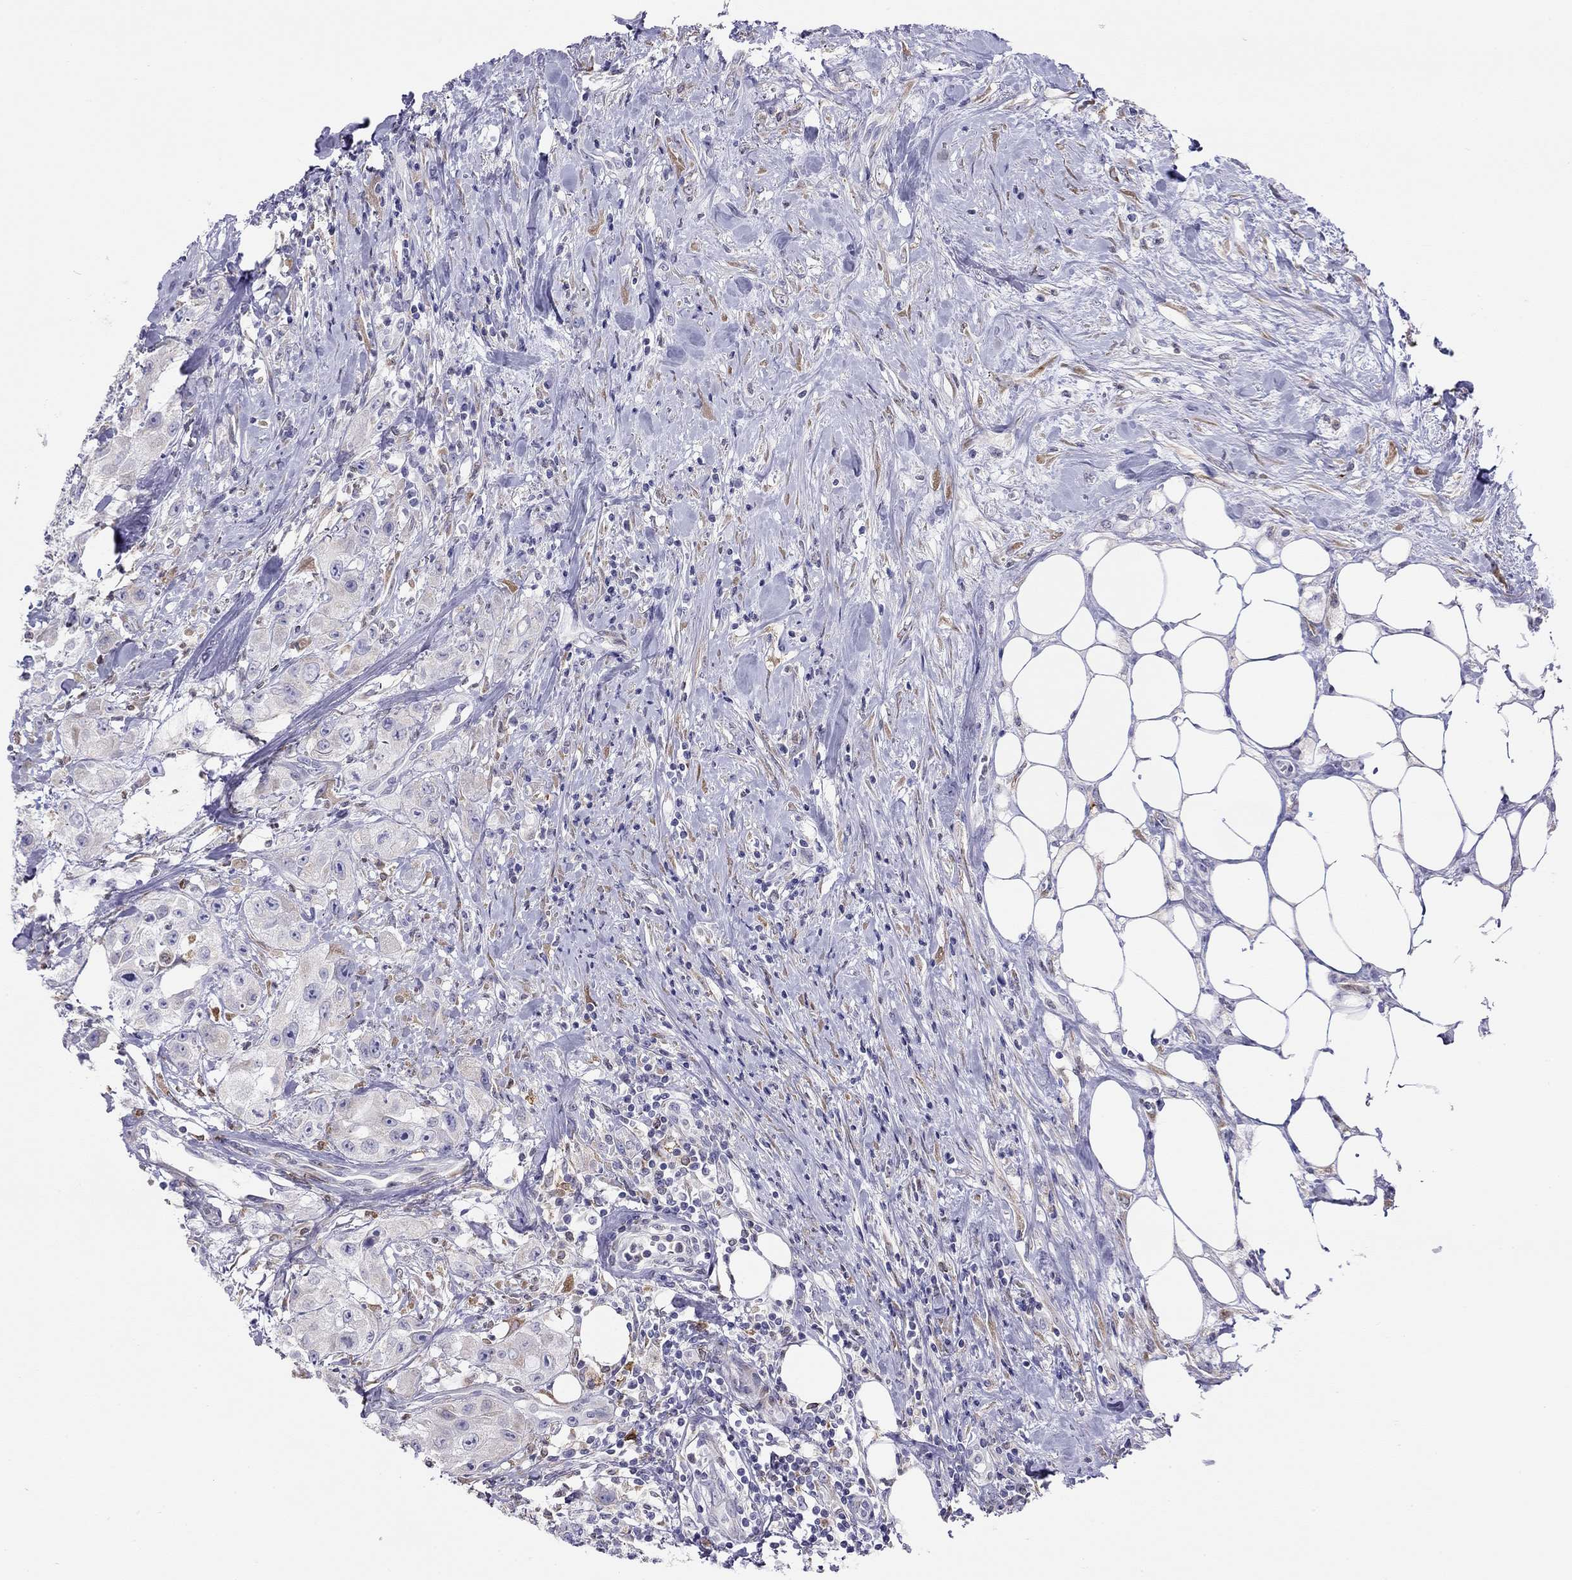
{"staining": {"intensity": "negative", "quantity": "none", "location": "none"}, "tissue": "urothelial cancer", "cell_type": "Tumor cells", "image_type": "cancer", "snomed": [{"axis": "morphology", "description": "Urothelial carcinoma, High grade"}, {"axis": "topography", "description": "Urinary bladder"}], "caption": "High-grade urothelial carcinoma was stained to show a protein in brown. There is no significant expression in tumor cells. (DAB immunohistochemistry, high magnification).", "gene": "SLC46A2", "patient": {"sex": "male", "age": 79}}